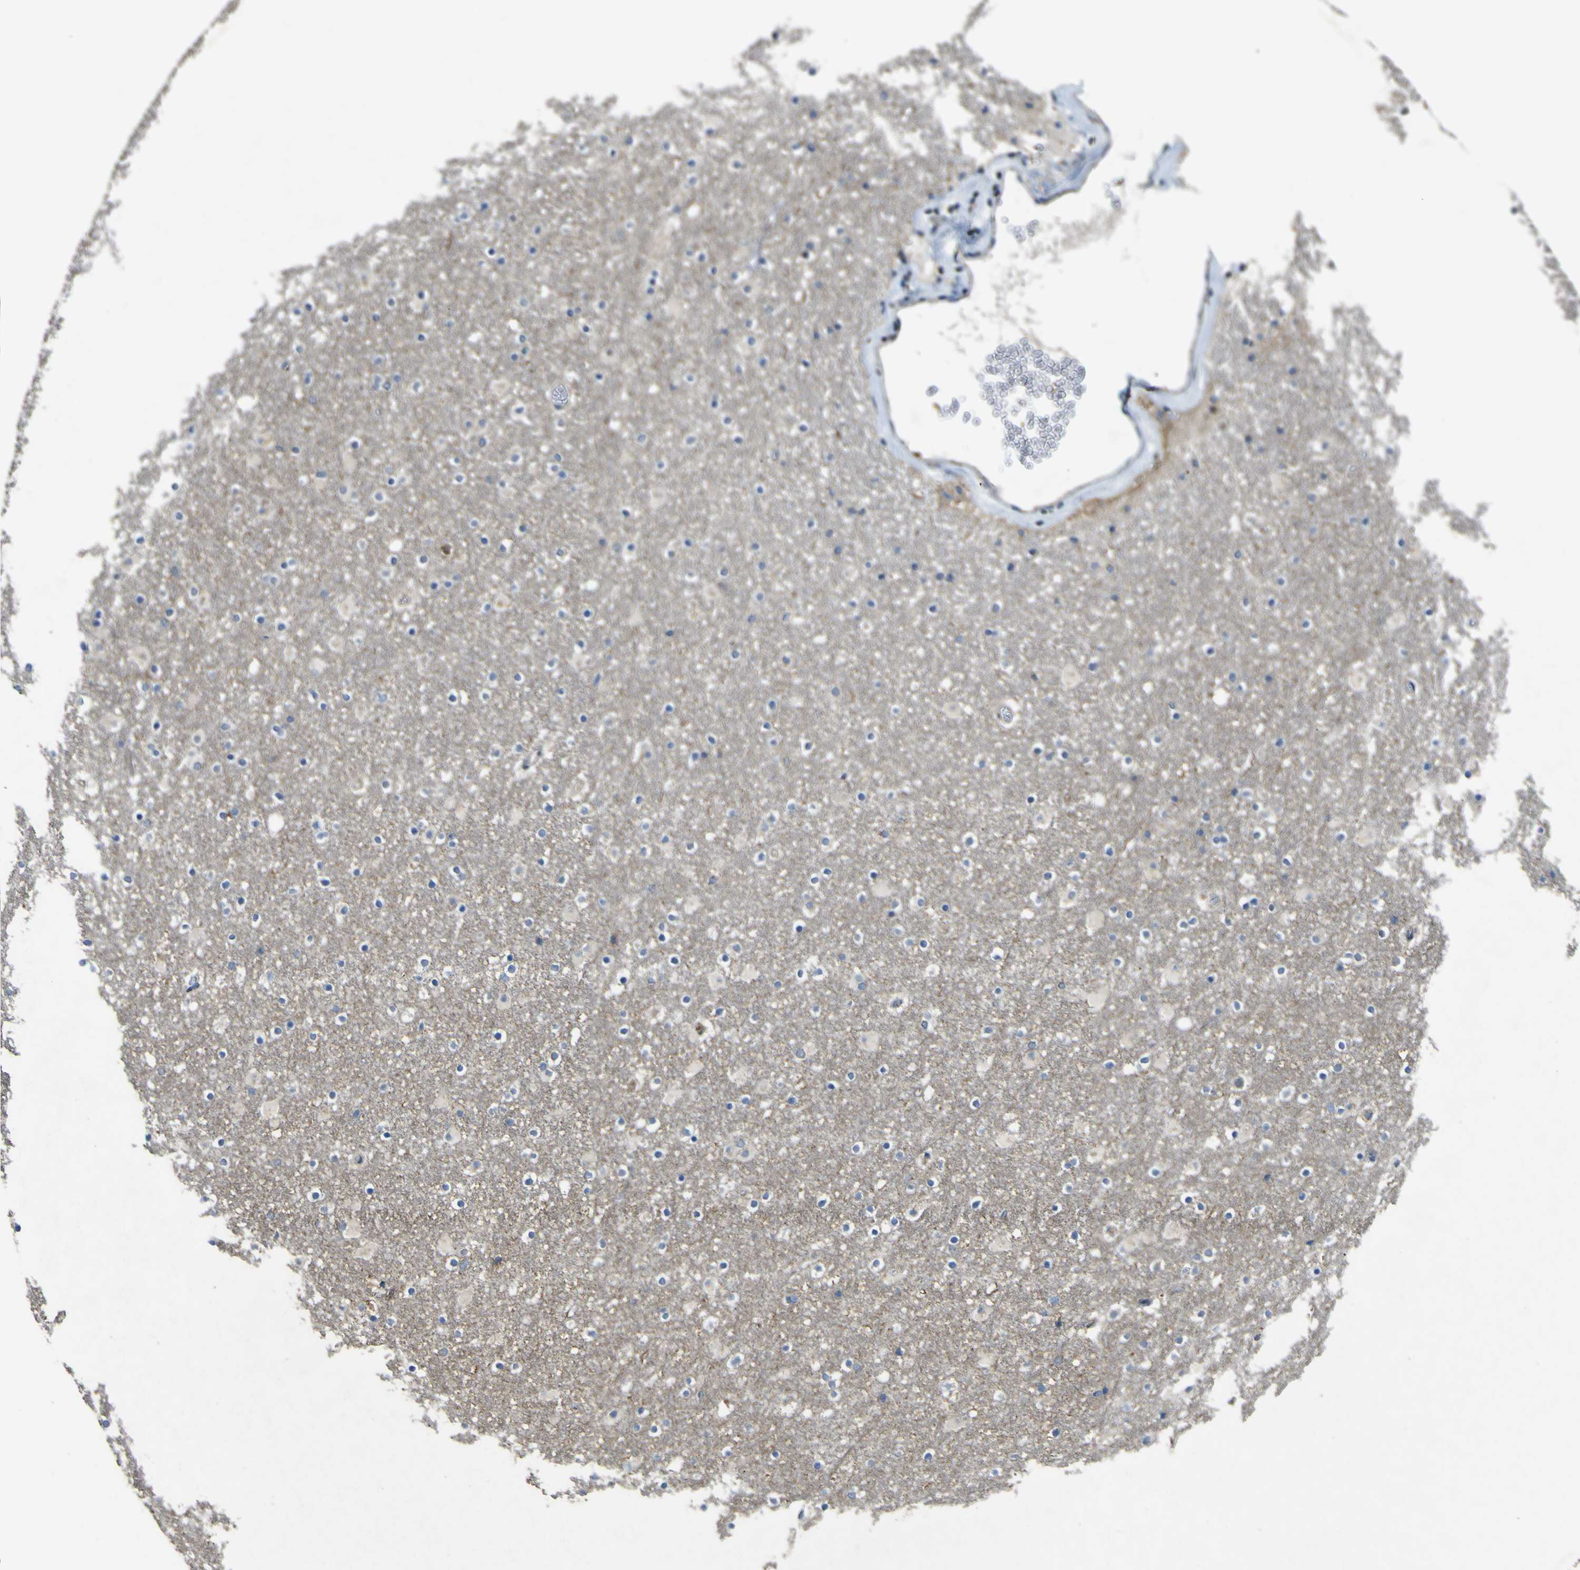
{"staining": {"intensity": "negative", "quantity": "none", "location": "none"}, "tissue": "caudate", "cell_type": "Glial cells", "image_type": "normal", "snomed": [{"axis": "morphology", "description": "Normal tissue, NOS"}, {"axis": "topography", "description": "Lateral ventricle wall"}], "caption": "The histopathology image exhibits no significant staining in glial cells of caudate. (Immunohistochemistry, brightfield microscopy, high magnification).", "gene": "ALDH18A1", "patient": {"sex": "male", "age": 45}}